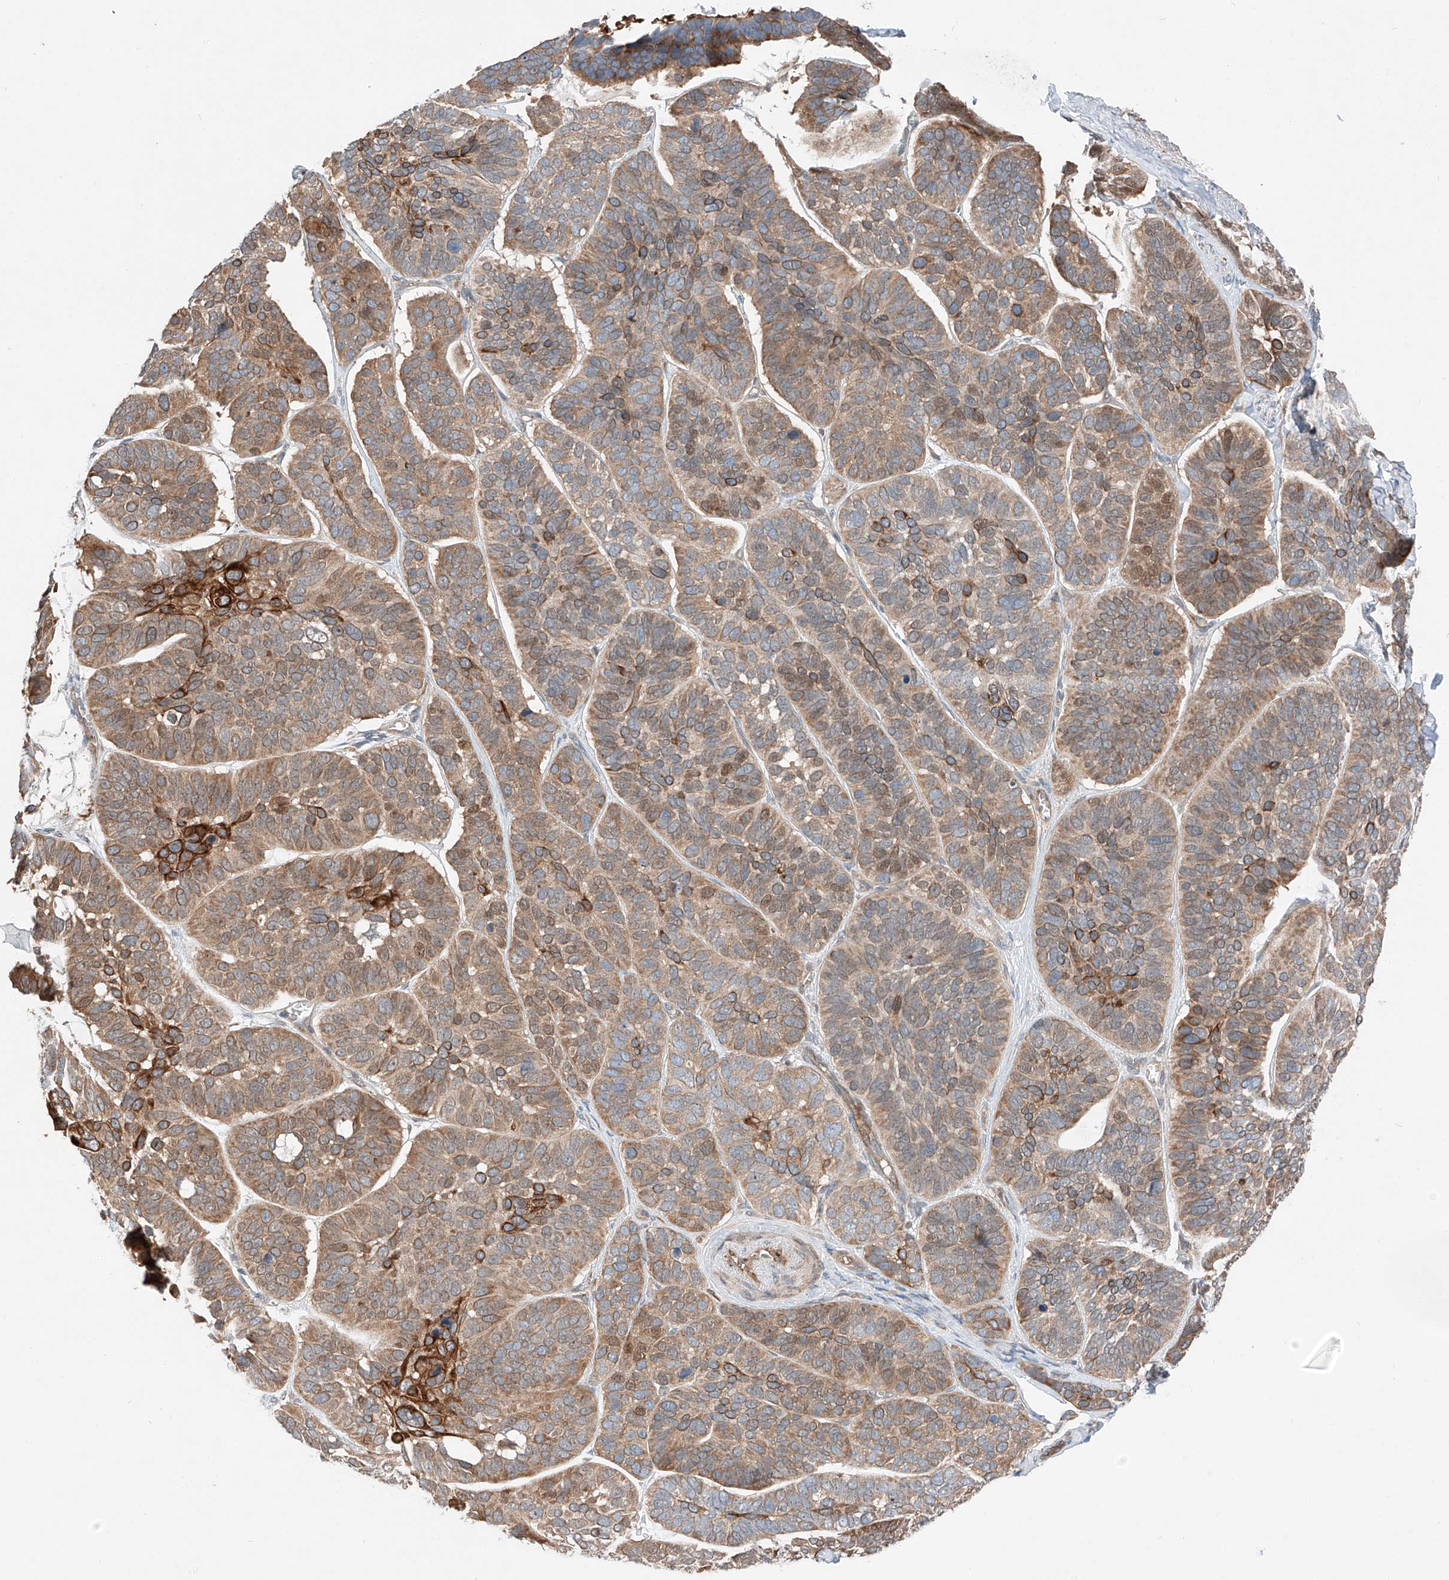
{"staining": {"intensity": "moderate", "quantity": ">75%", "location": "cytoplasmic/membranous"}, "tissue": "skin cancer", "cell_type": "Tumor cells", "image_type": "cancer", "snomed": [{"axis": "morphology", "description": "Basal cell carcinoma"}, {"axis": "topography", "description": "Skin"}], "caption": "DAB (3,3'-diaminobenzidine) immunohistochemical staining of human basal cell carcinoma (skin) exhibits moderate cytoplasmic/membranous protein staining in about >75% of tumor cells.", "gene": "RUSC1", "patient": {"sex": "male", "age": 62}}